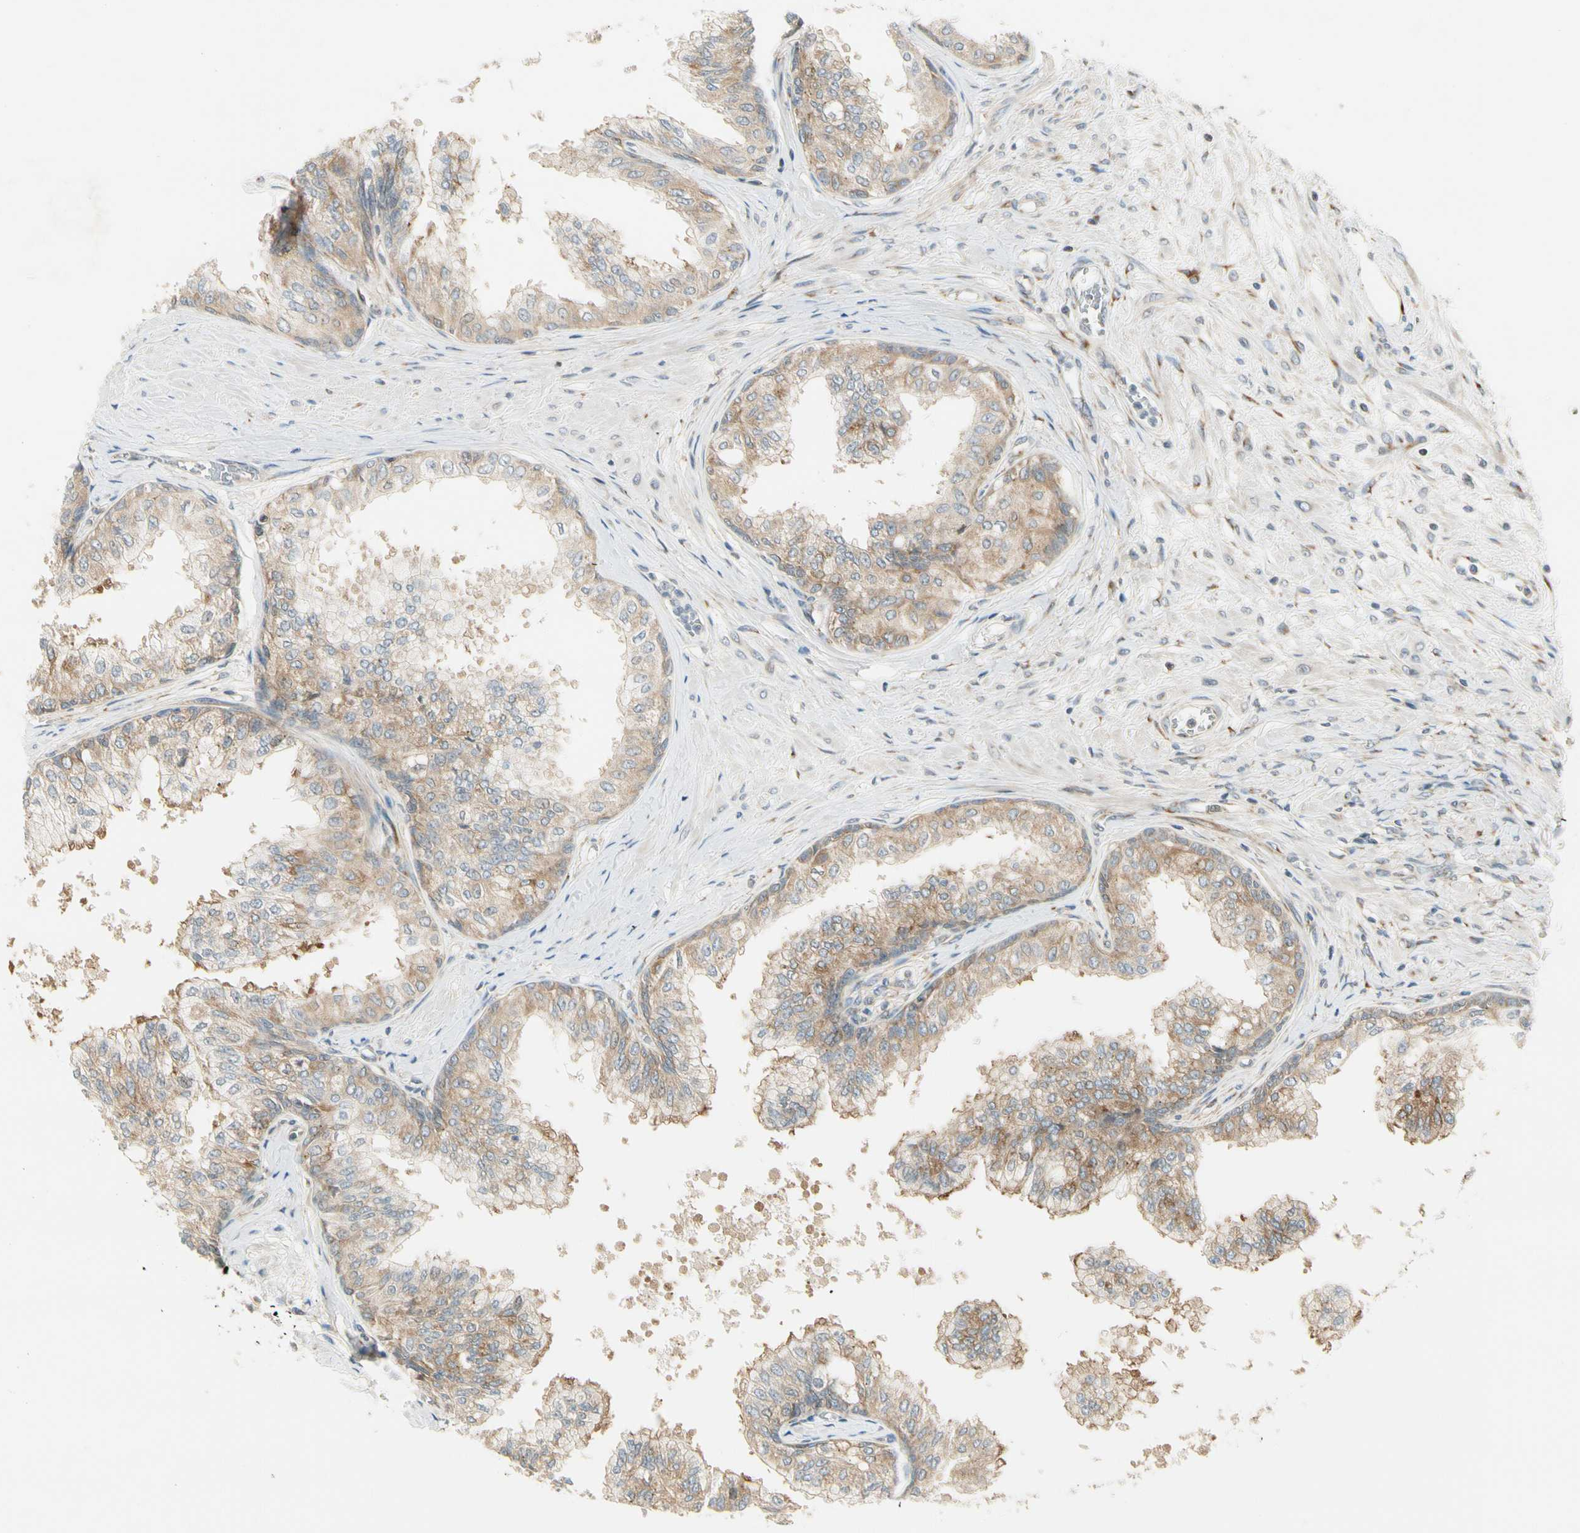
{"staining": {"intensity": "moderate", "quantity": ">75%", "location": "cytoplasmic/membranous"}, "tissue": "prostate", "cell_type": "Glandular cells", "image_type": "normal", "snomed": [{"axis": "morphology", "description": "Normal tissue, NOS"}, {"axis": "topography", "description": "Prostate"}, {"axis": "topography", "description": "Seminal veicle"}], "caption": "Immunohistochemical staining of benign human prostate exhibits >75% levels of moderate cytoplasmic/membranous protein positivity in about >75% of glandular cells. (Stains: DAB in brown, nuclei in blue, Microscopy: brightfield microscopy at high magnification).", "gene": "MANSC1", "patient": {"sex": "male", "age": 60}}